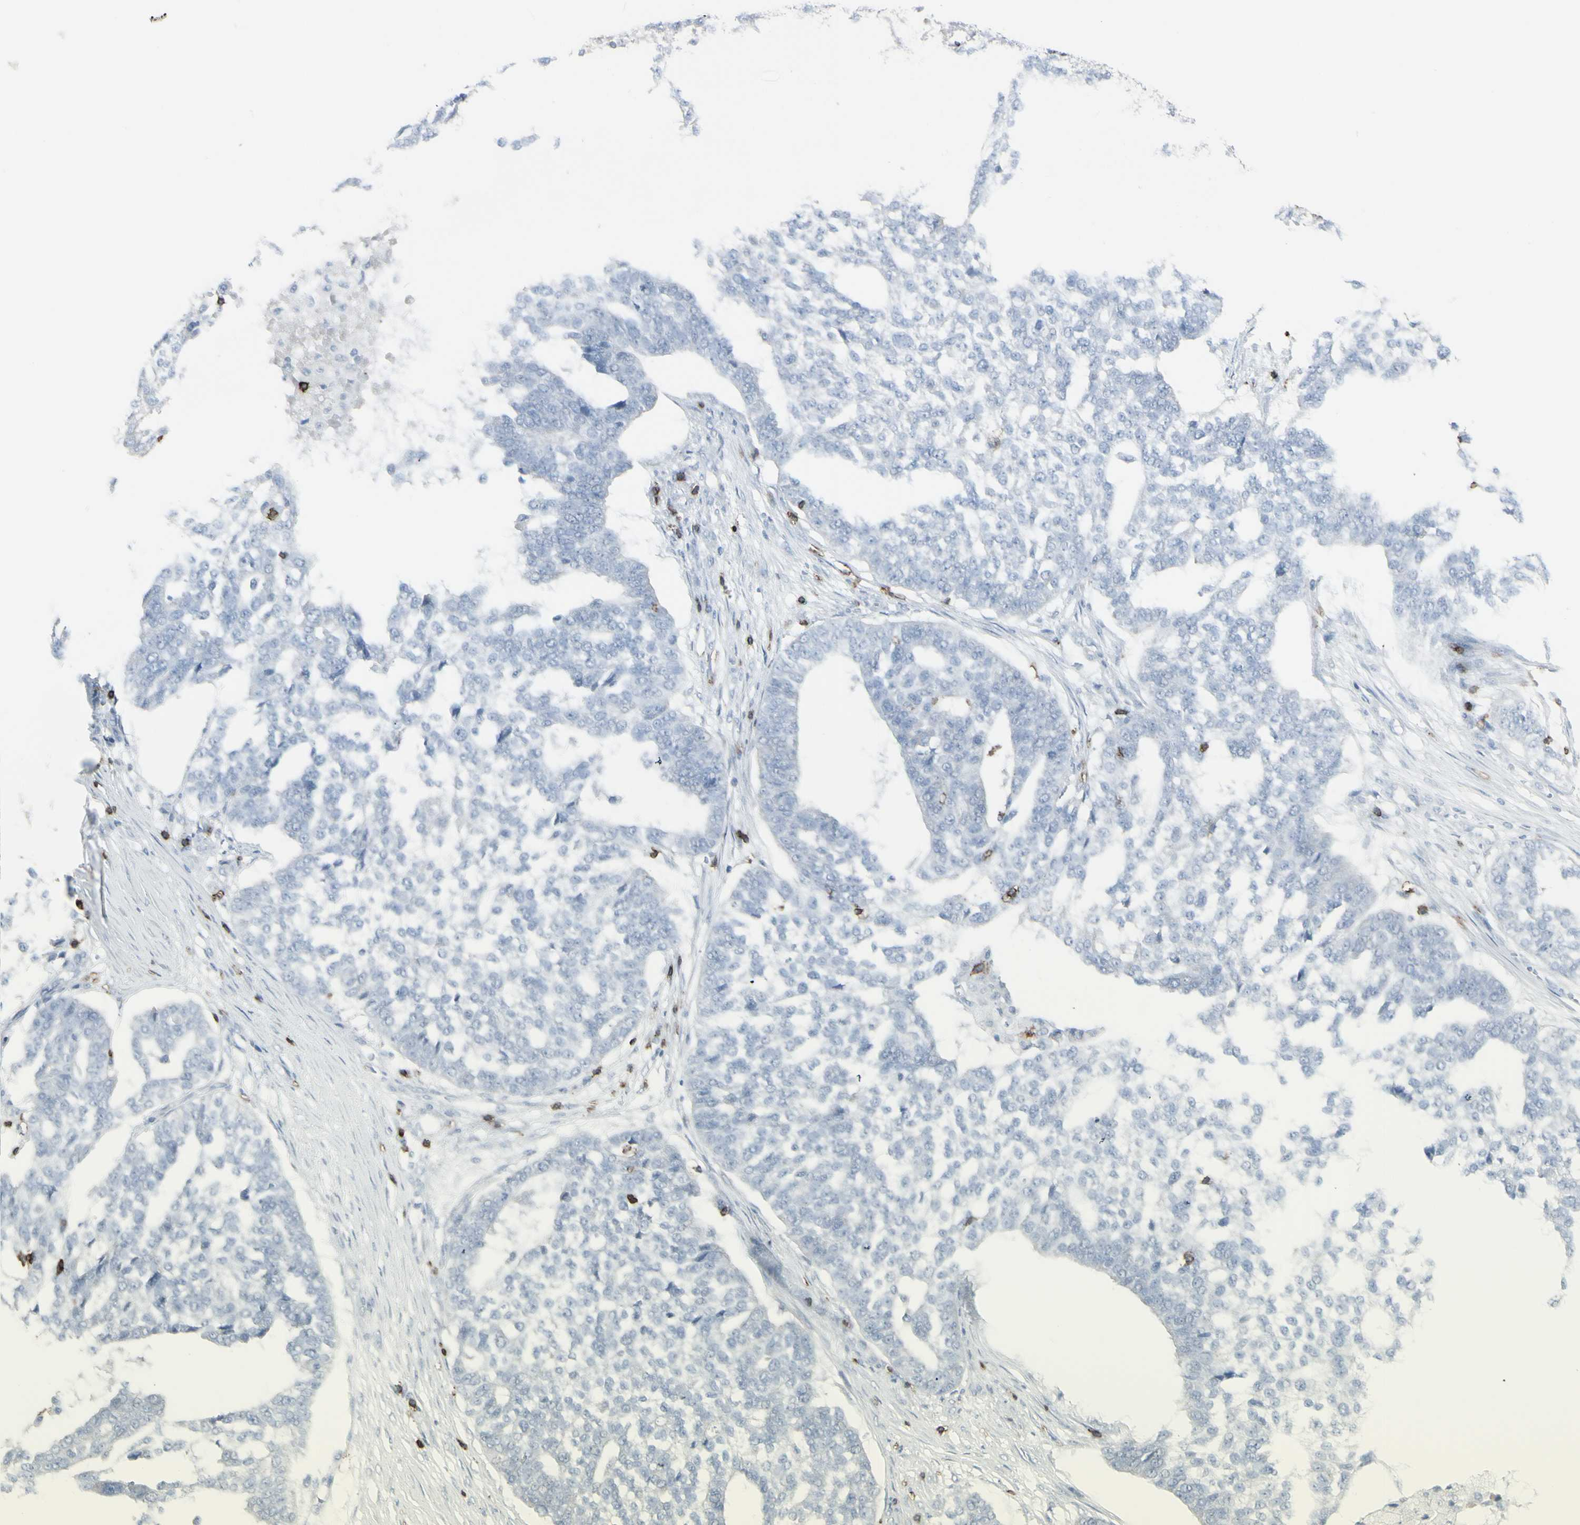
{"staining": {"intensity": "negative", "quantity": "none", "location": "none"}, "tissue": "ovarian cancer", "cell_type": "Tumor cells", "image_type": "cancer", "snomed": [{"axis": "morphology", "description": "Cystadenocarcinoma, serous, NOS"}, {"axis": "topography", "description": "Ovary"}], "caption": "Immunohistochemical staining of human serous cystadenocarcinoma (ovarian) shows no significant staining in tumor cells. (DAB IHC, high magnification).", "gene": "CD247", "patient": {"sex": "female", "age": 59}}